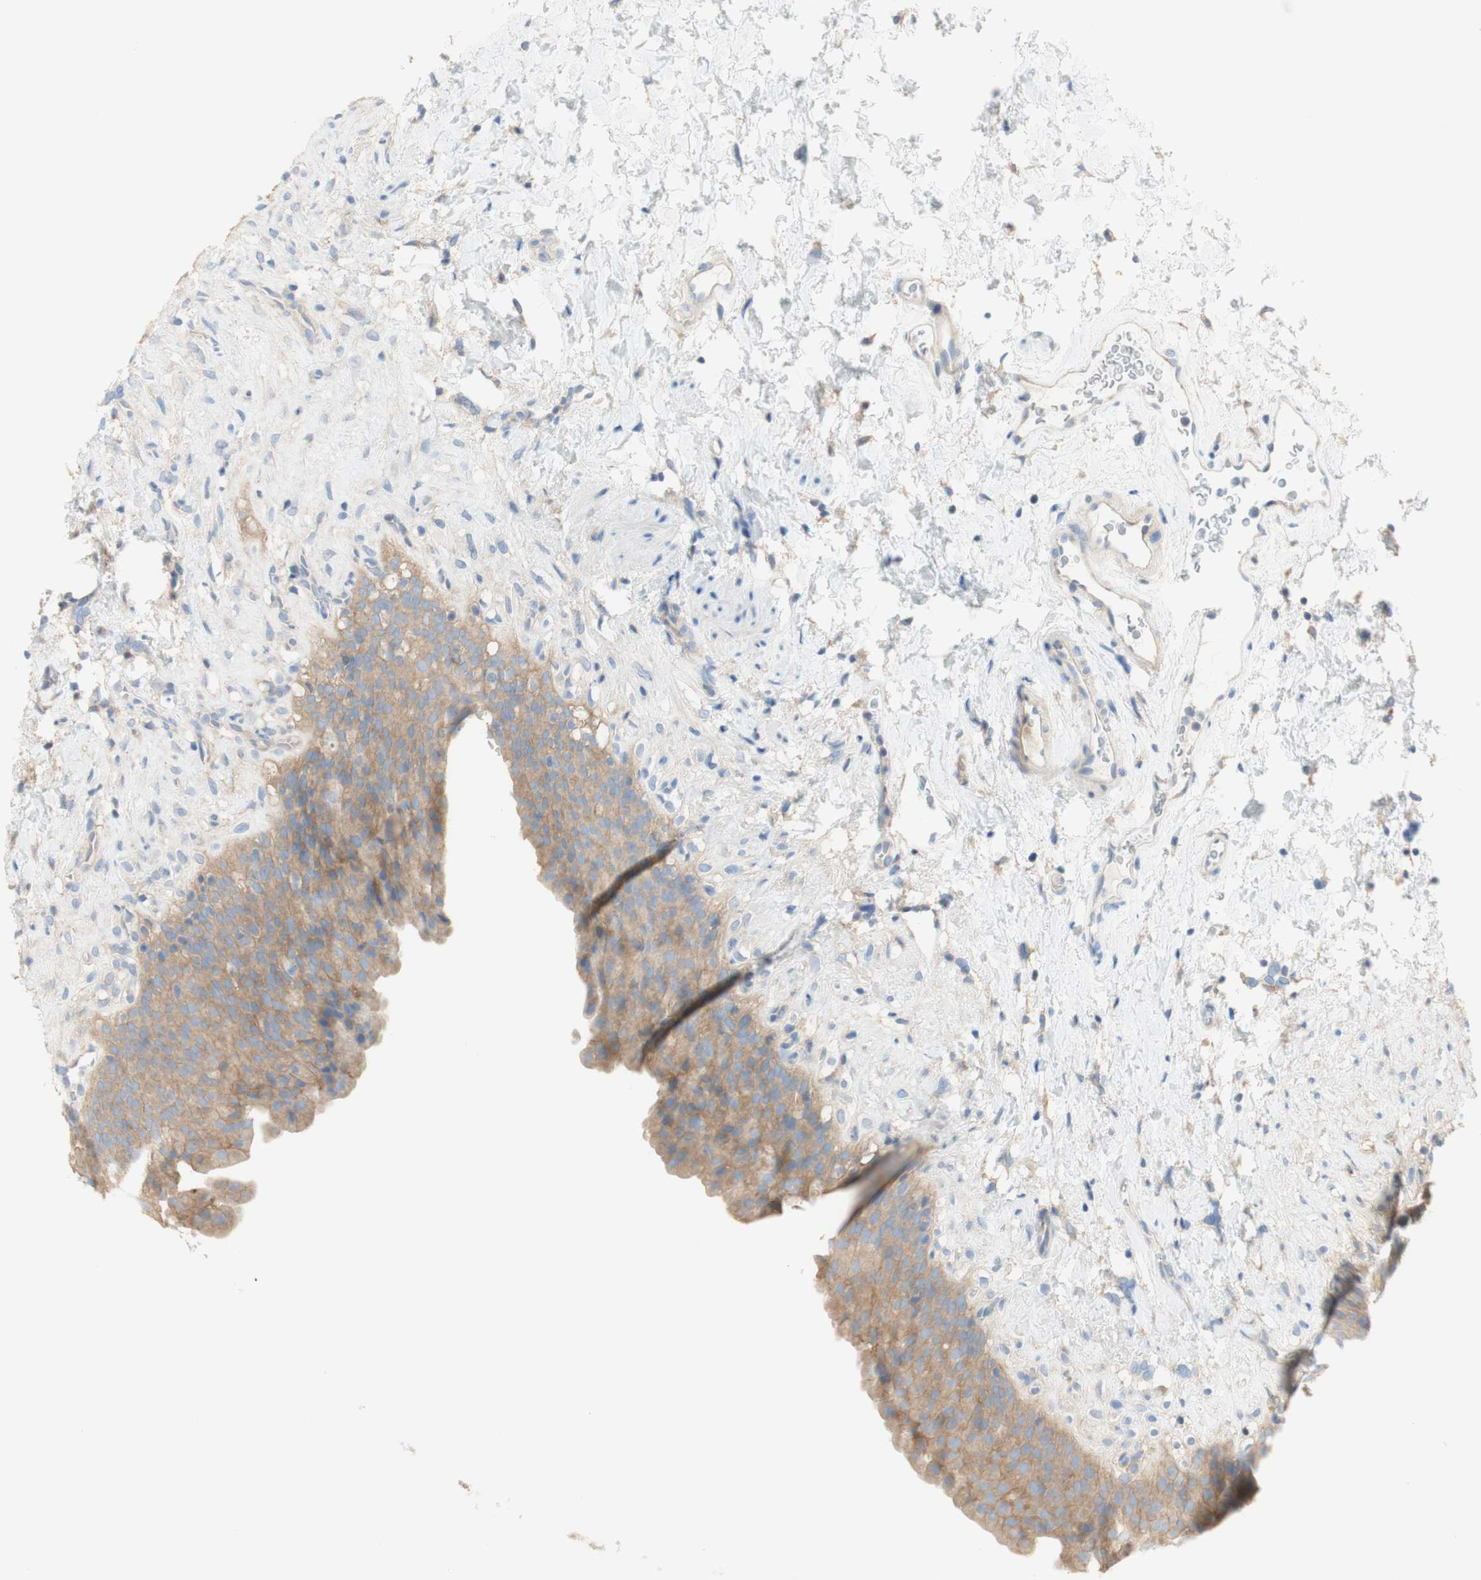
{"staining": {"intensity": "weak", "quantity": ">75%", "location": "cytoplasmic/membranous"}, "tissue": "urinary bladder", "cell_type": "Urothelial cells", "image_type": "normal", "snomed": [{"axis": "morphology", "description": "Normal tissue, NOS"}, {"axis": "topography", "description": "Urinary bladder"}], "caption": "Normal urinary bladder displays weak cytoplasmic/membranous positivity in approximately >75% of urothelial cells.", "gene": "ATP2B1", "patient": {"sex": "female", "age": 79}}